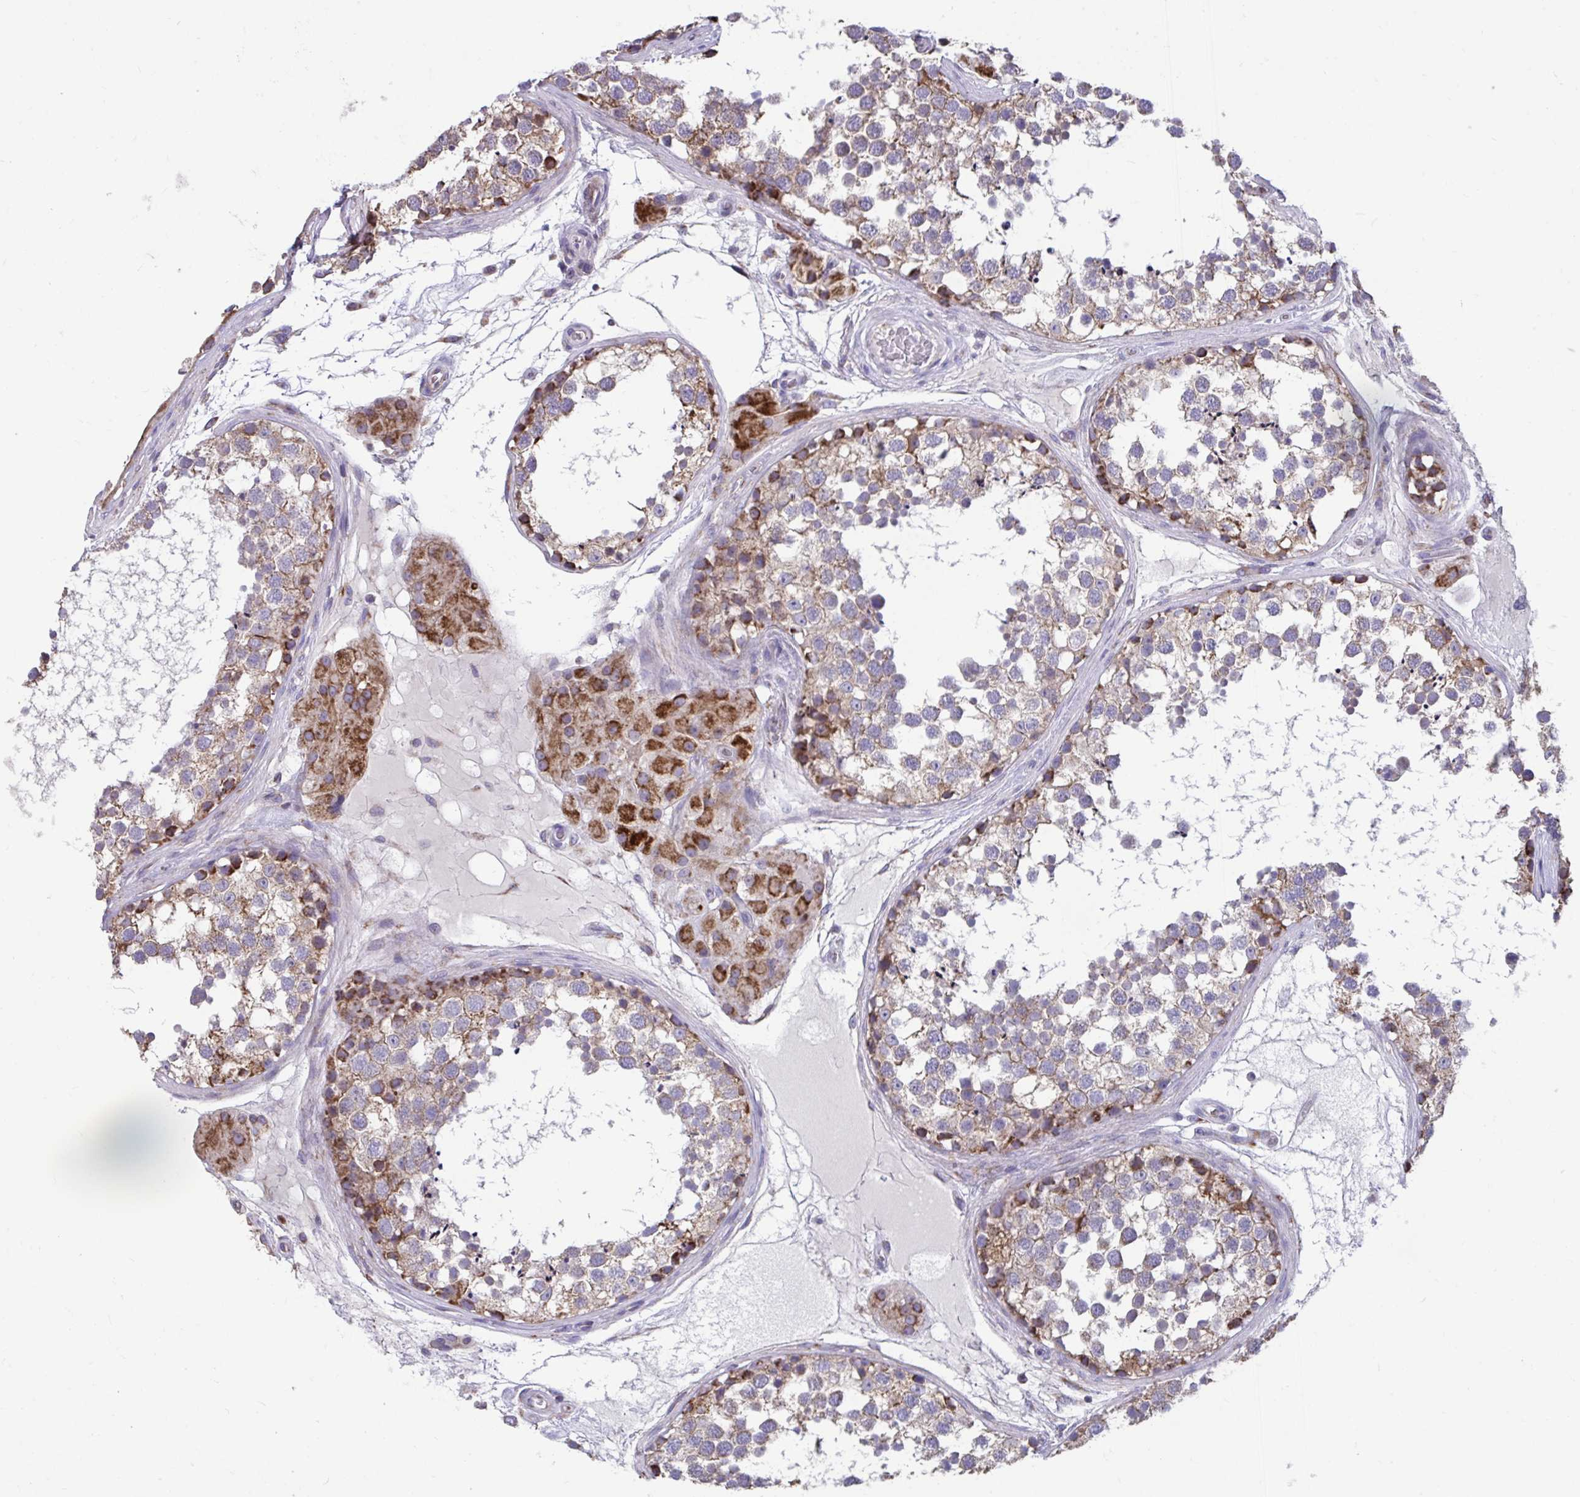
{"staining": {"intensity": "moderate", "quantity": "25%-75%", "location": "cytoplasmic/membranous"}, "tissue": "testis", "cell_type": "Cells in seminiferous ducts", "image_type": "normal", "snomed": [{"axis": "morphology", "description": "Normal tissue, NOS"}, {"axis": "morphology", "description": "Seminoma, NOS"}, {"axis": "topography", "description": "Testis"}], "caption": "An immunohistochemistry (IHC) photomicrograph of normal tissue is shown. Protein staining in brown labels moderate cytoplasmic/membranous positivity in testis within cells in seminiferous ducts. (DAB IHC, brown staining for protein, blue staining for nuclei).", "gene": "LINGO4", "patient": {"sex": "male", "age": 65}}